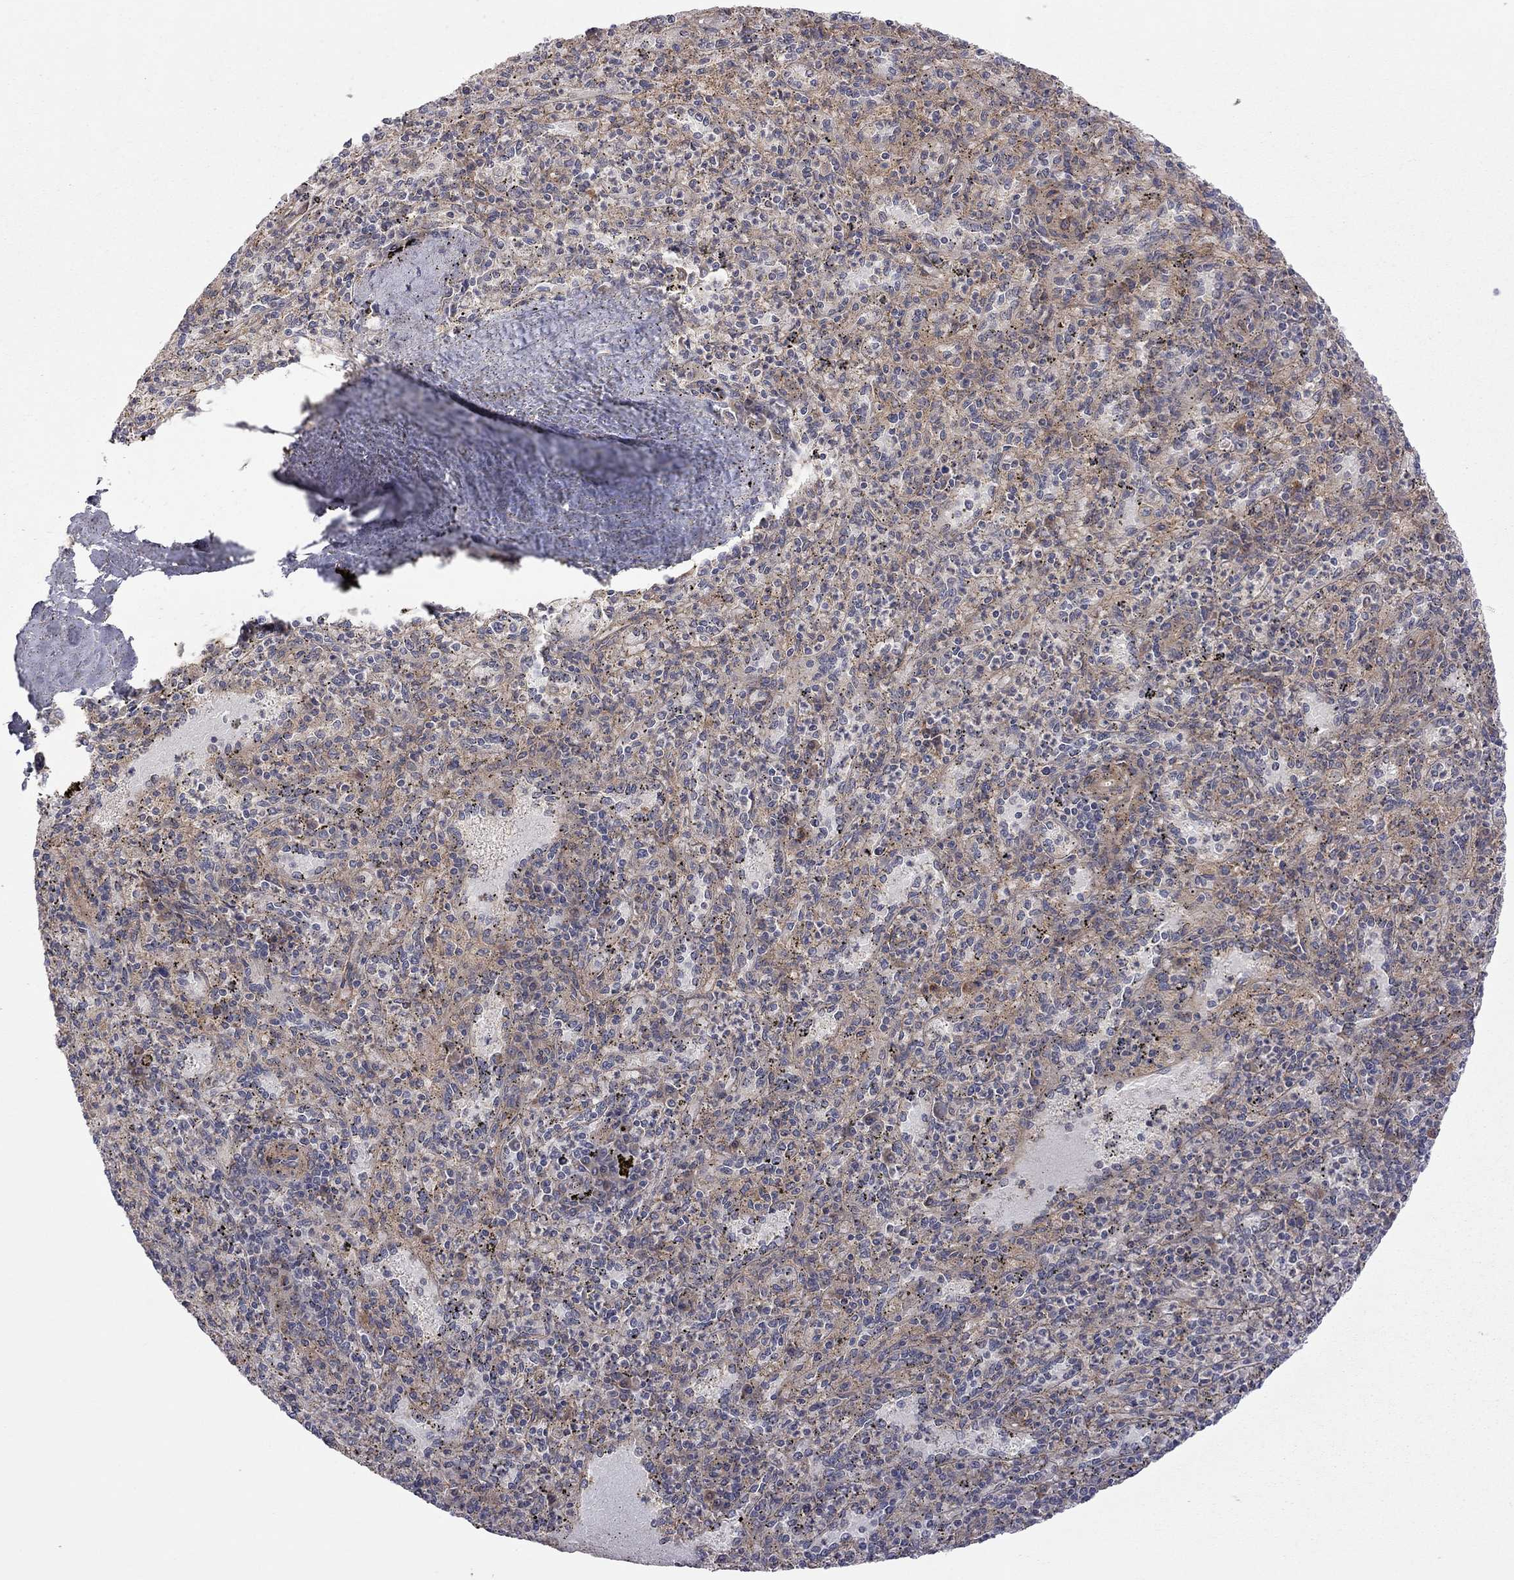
{"staining": {"intensity": "negative", "quantity": "none", "location": "none"}, "tissue": "spleen", "cell_type": "Cells in red pulp", "image_type": "normal", "snomed": [{"axis": "morphology", "description": "Normal tissue, NOS"}, {"axis": "topography", "description": "Spleen"}], "caption": "Spleen stained for a protein using immunohistochemistry (IHC) shows no staining cells in red pulp.", "gene": "EXOC3L2", "patient": {"sex": "male", "age": 60}}